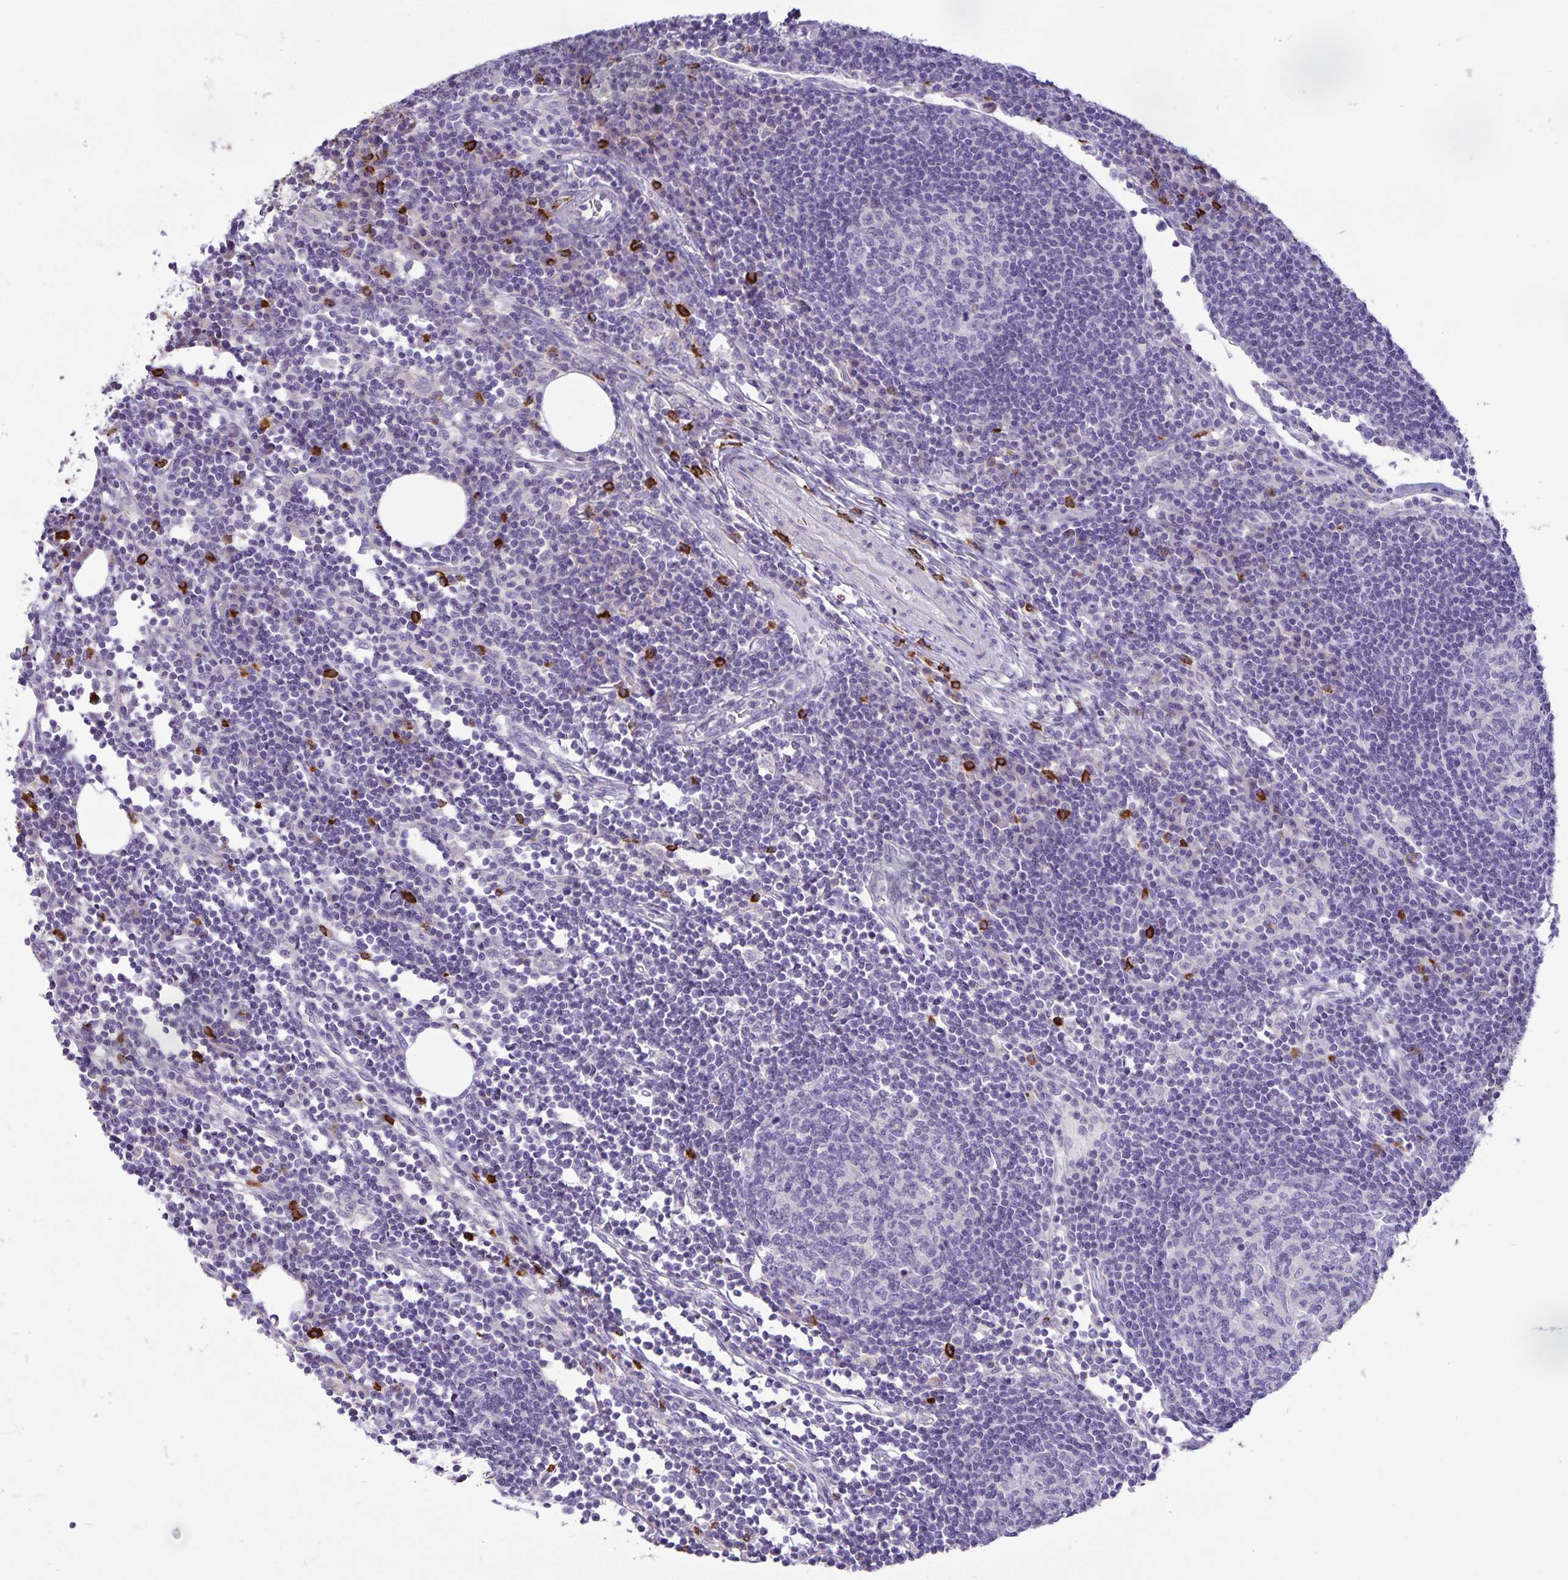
{"staining": {"intensity": "negative", "quantity": "none", "location": "none"}, "tissue": "lymph node", "cell_type": "Germinal center cells", "image_type": "normal", "snomed": [{"axis": "morphology", "description": "Normal tissue, NOS"}, {"axis": "topography", "description": "Lymph node"}], "caption": "Lymph node stained for a protein using immunohistochemistry (IHC) reveals no expression germinal center cells.", "gene": "IBTK", "patient": {"sex": "male", "age": 67}}